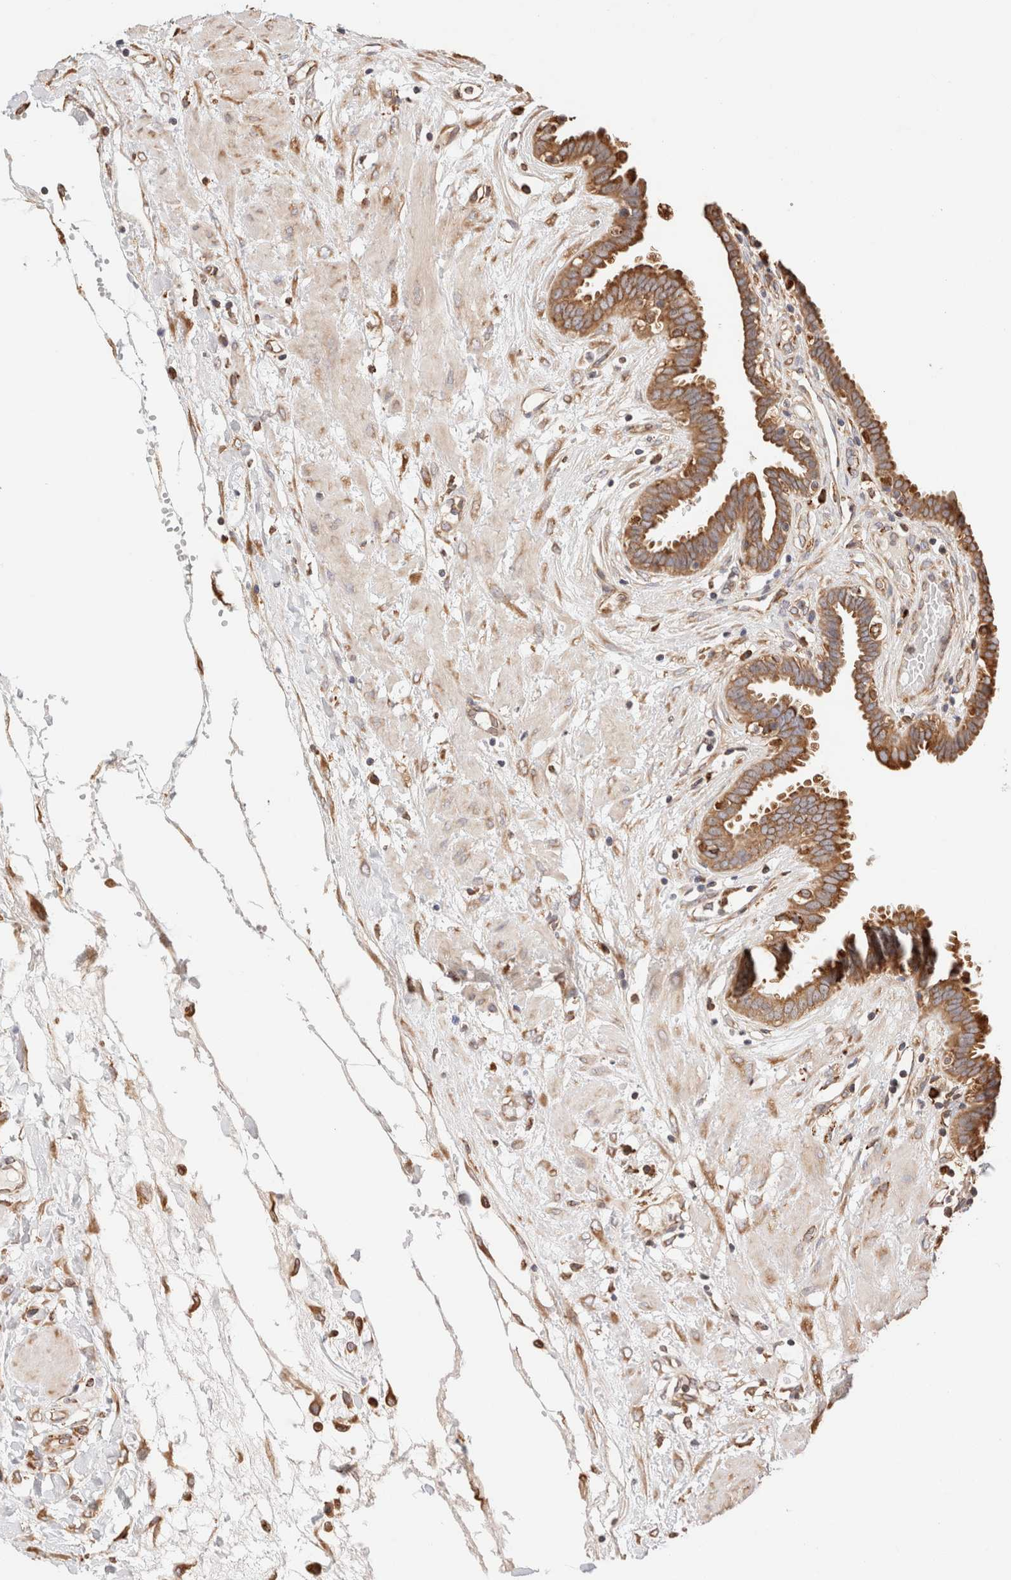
{"staining": {"intensity": "strong", "quantity": ">75%", "location": "cytoplasmic/membranous"}, "tissue": "fallopian tube", "cell_type": "Glandular cells", "image_type": "normal", "snomed": [{"axis": "morphology", "description": "Normal tissue, NOS"}, {"axis": "topography", "description": "Fallopian tube"}, {"axis": "topography", "description": "Placenta"}], "caption": "Protein analysis of normal fallopian tube reveals strong cytoplasmic/membranous expression in about >75% of glandular cells. Nuclei are stained in blue.", "gene": "FER", "patient": {"sex": "female", "age": 32}}